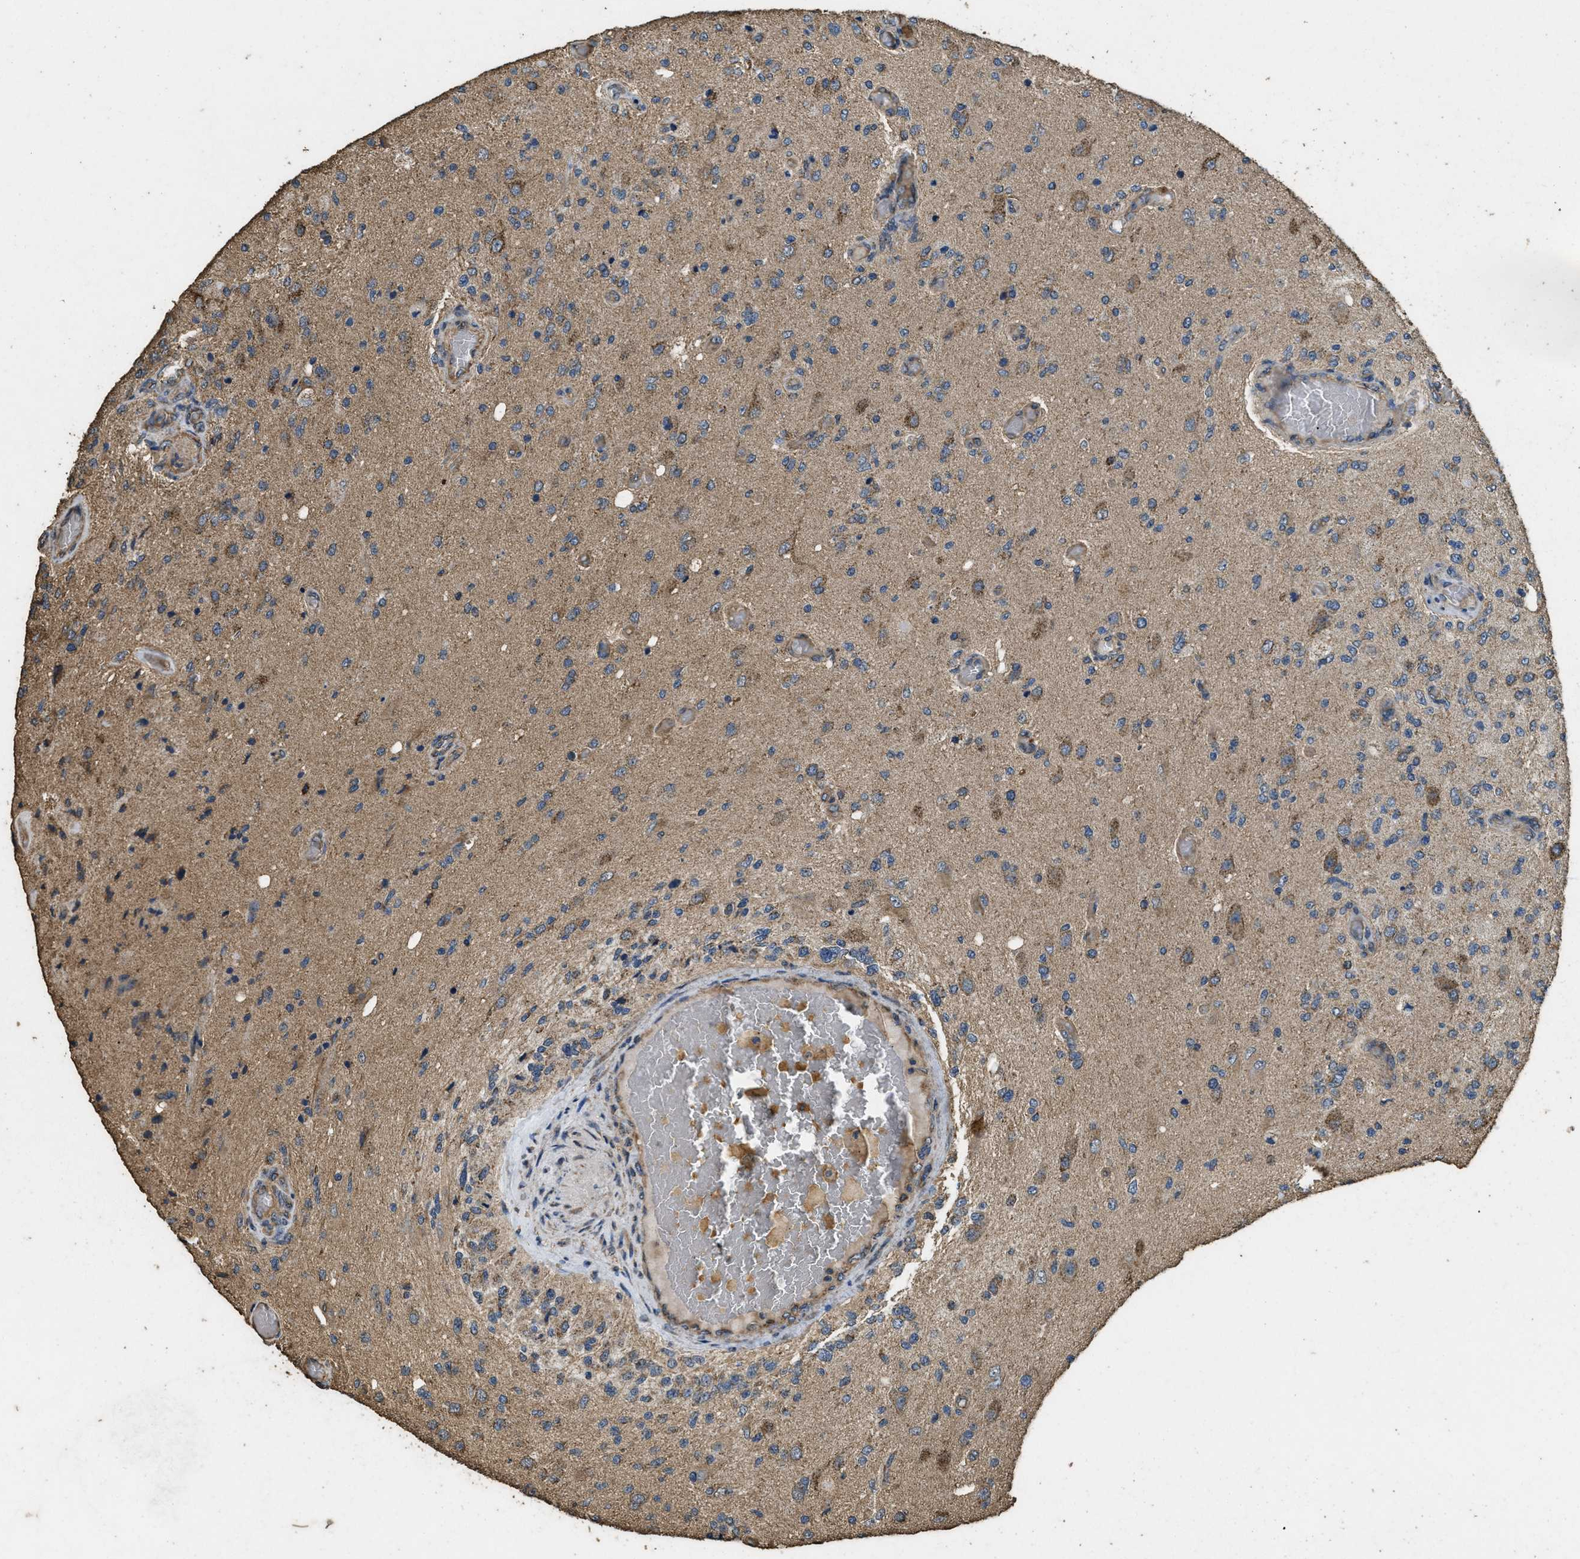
{"staining": {"intensity": "moderate", "quantity": "25%-75%", "location": "cytoplasmic/membranous"}, "tissue": "glioma", "cell_type": "Tumor cells", "image_type": "cancer", "snomed": [{"axis": "morphology", "description": "Normal tissue, NOS"}, {"axis": "morphology", "description": "Glioma, malignant, High grade"}, {"axis": "topography", "description": "Cerebral cortex"}], "caption": "Tumor cells display medium levels of moderate cytoplasmic/membranous positivity in approximately 25%-75% of cells in malignant glioma (high-grade). (DAB IHC with brightfield microscopy, high magnification).", "gene": "CYRIA", "patient": {"sex": "male", "age": 77}}